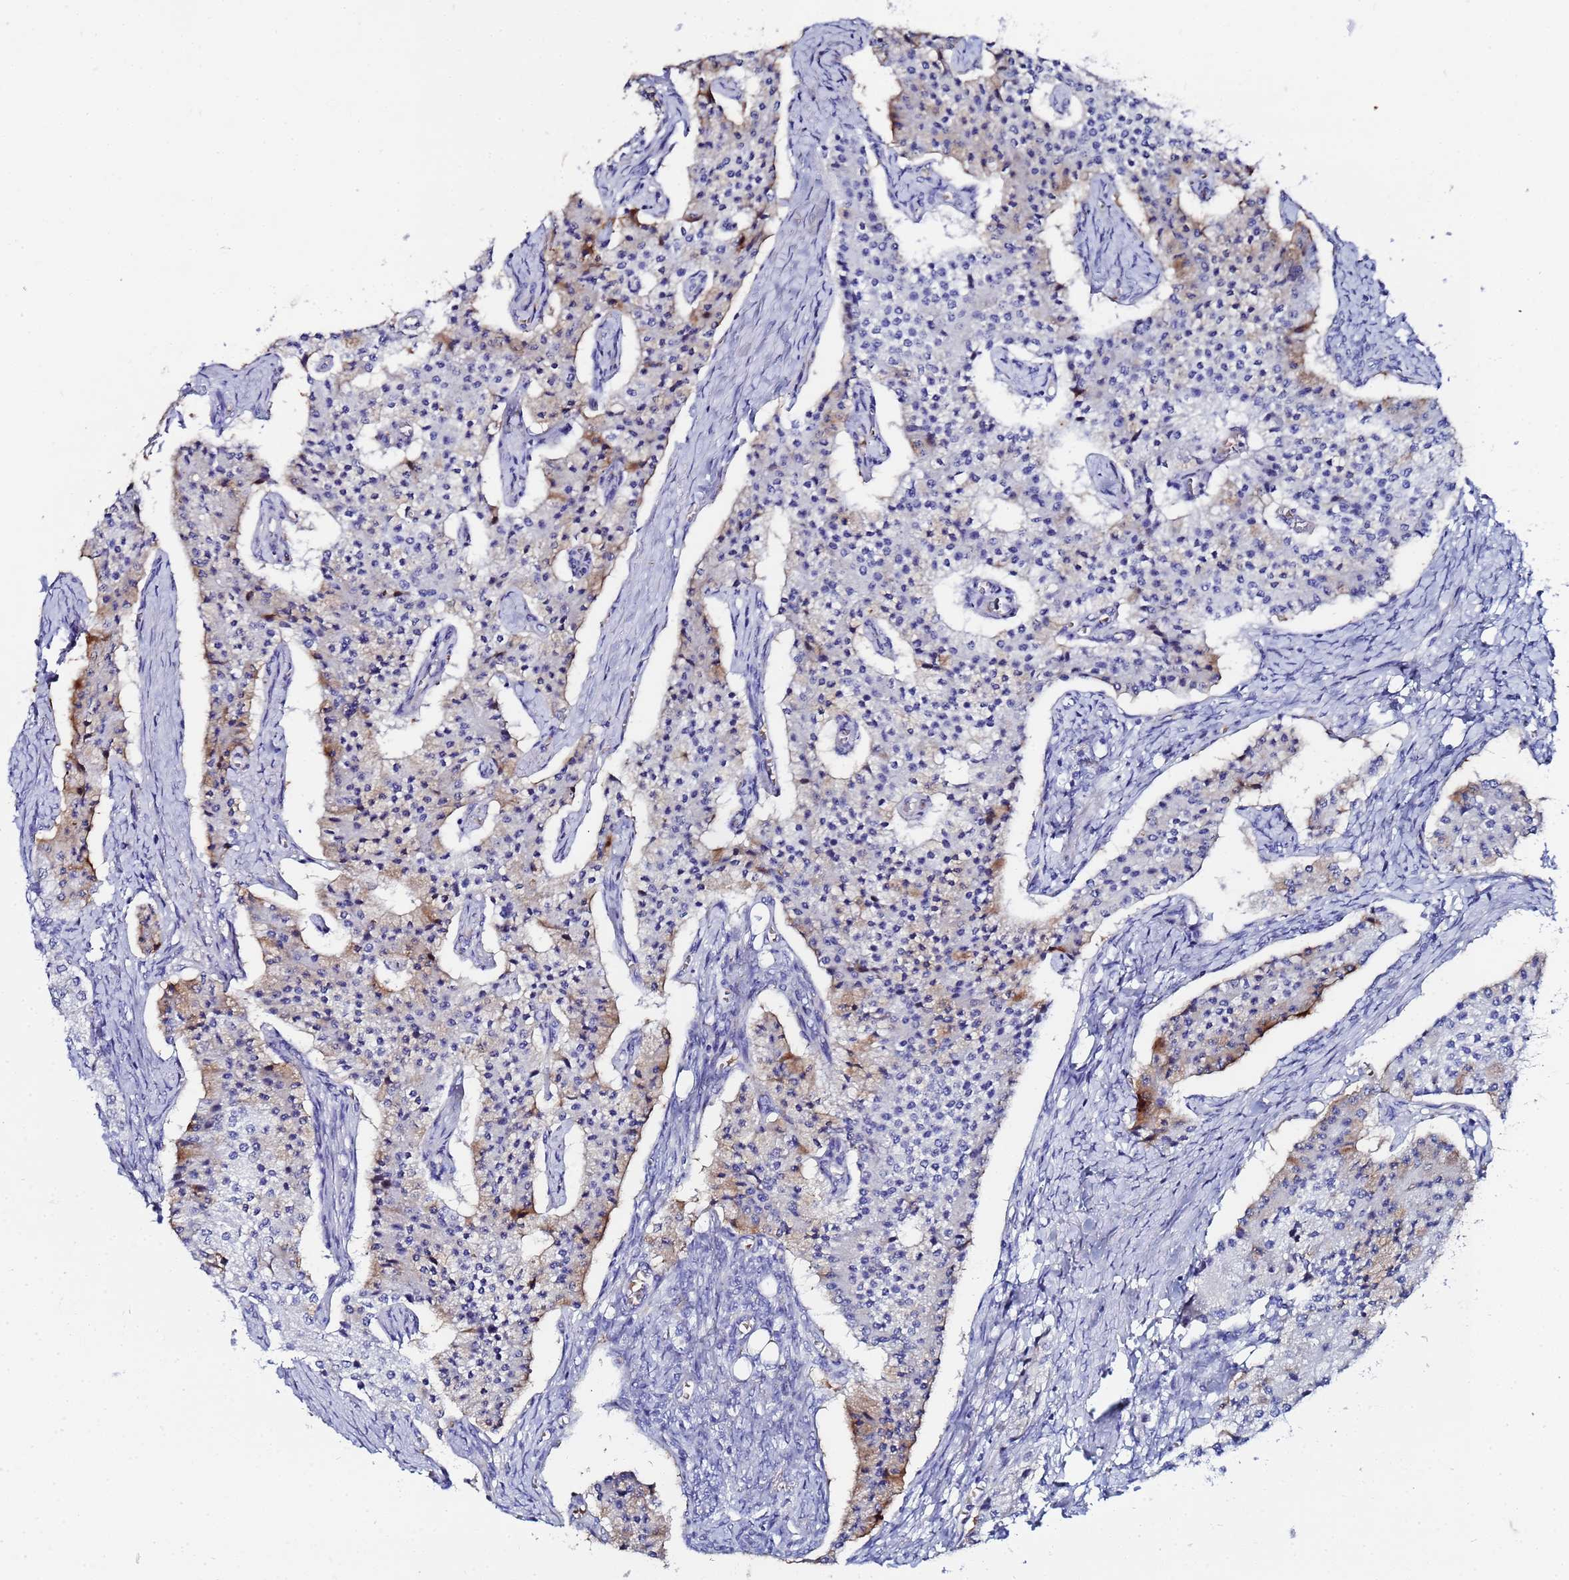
{"staining": {"intensity": "moderate", "quantity": "<25%", "location": "cytoplasmic/membranous"}, "tissue": "carcinoid", "cell_type": "Tumor cells", "image_type": "cancer", "snomed": [{"axis": "morphology", "description": "Carcinoid, malignant, NOS"}, {"axis": "topography", "description": "Colon"}], "caption": "Protein staining of malignant carcinoid tissue shows moderate cytoplasmic/membranous positivity in about <25% of tumor cells.", "gene": "ZNF26", "patient": {"sex": "female", "age": 52}}